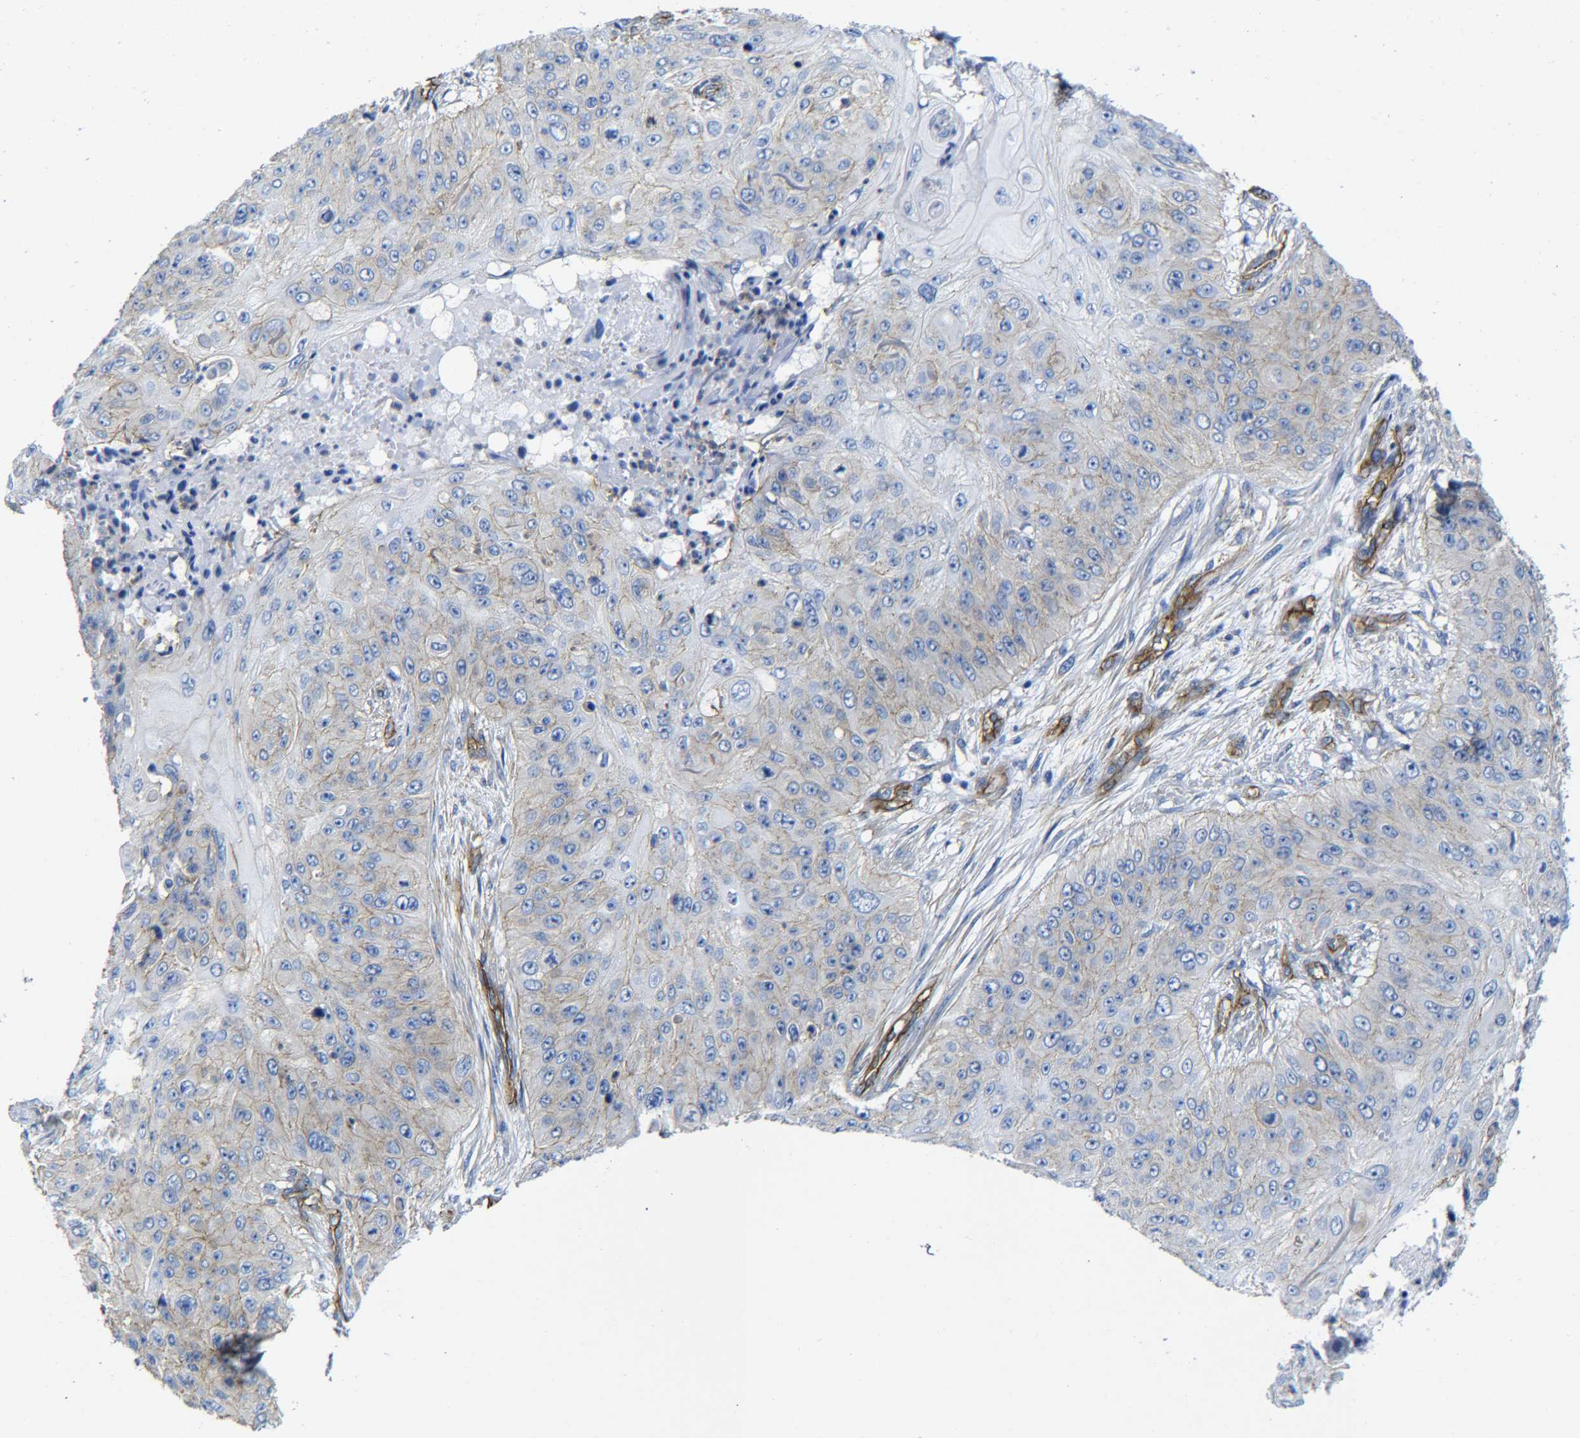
{"staining": {"intensity": "weak", "quantity": ">75%", "location": "cytoplasmic/membranous"}, "tissue": "skin cancer", "cell_type": "Tumor cells", "image_type": "cancer", "snomed": [{"axis": "morphology", "description": "Squamous cell carcinoma, NOS"}, {"axis": "topography", "description": "Skin"}], "caption": "Weak cytoplasmic/membranous protein positivity is identified in about >75% of tumor cells in squamous cell carcinoma (skin).", "gene": "SPTBN1", "patient": {"sex": "female", "age": 80}}